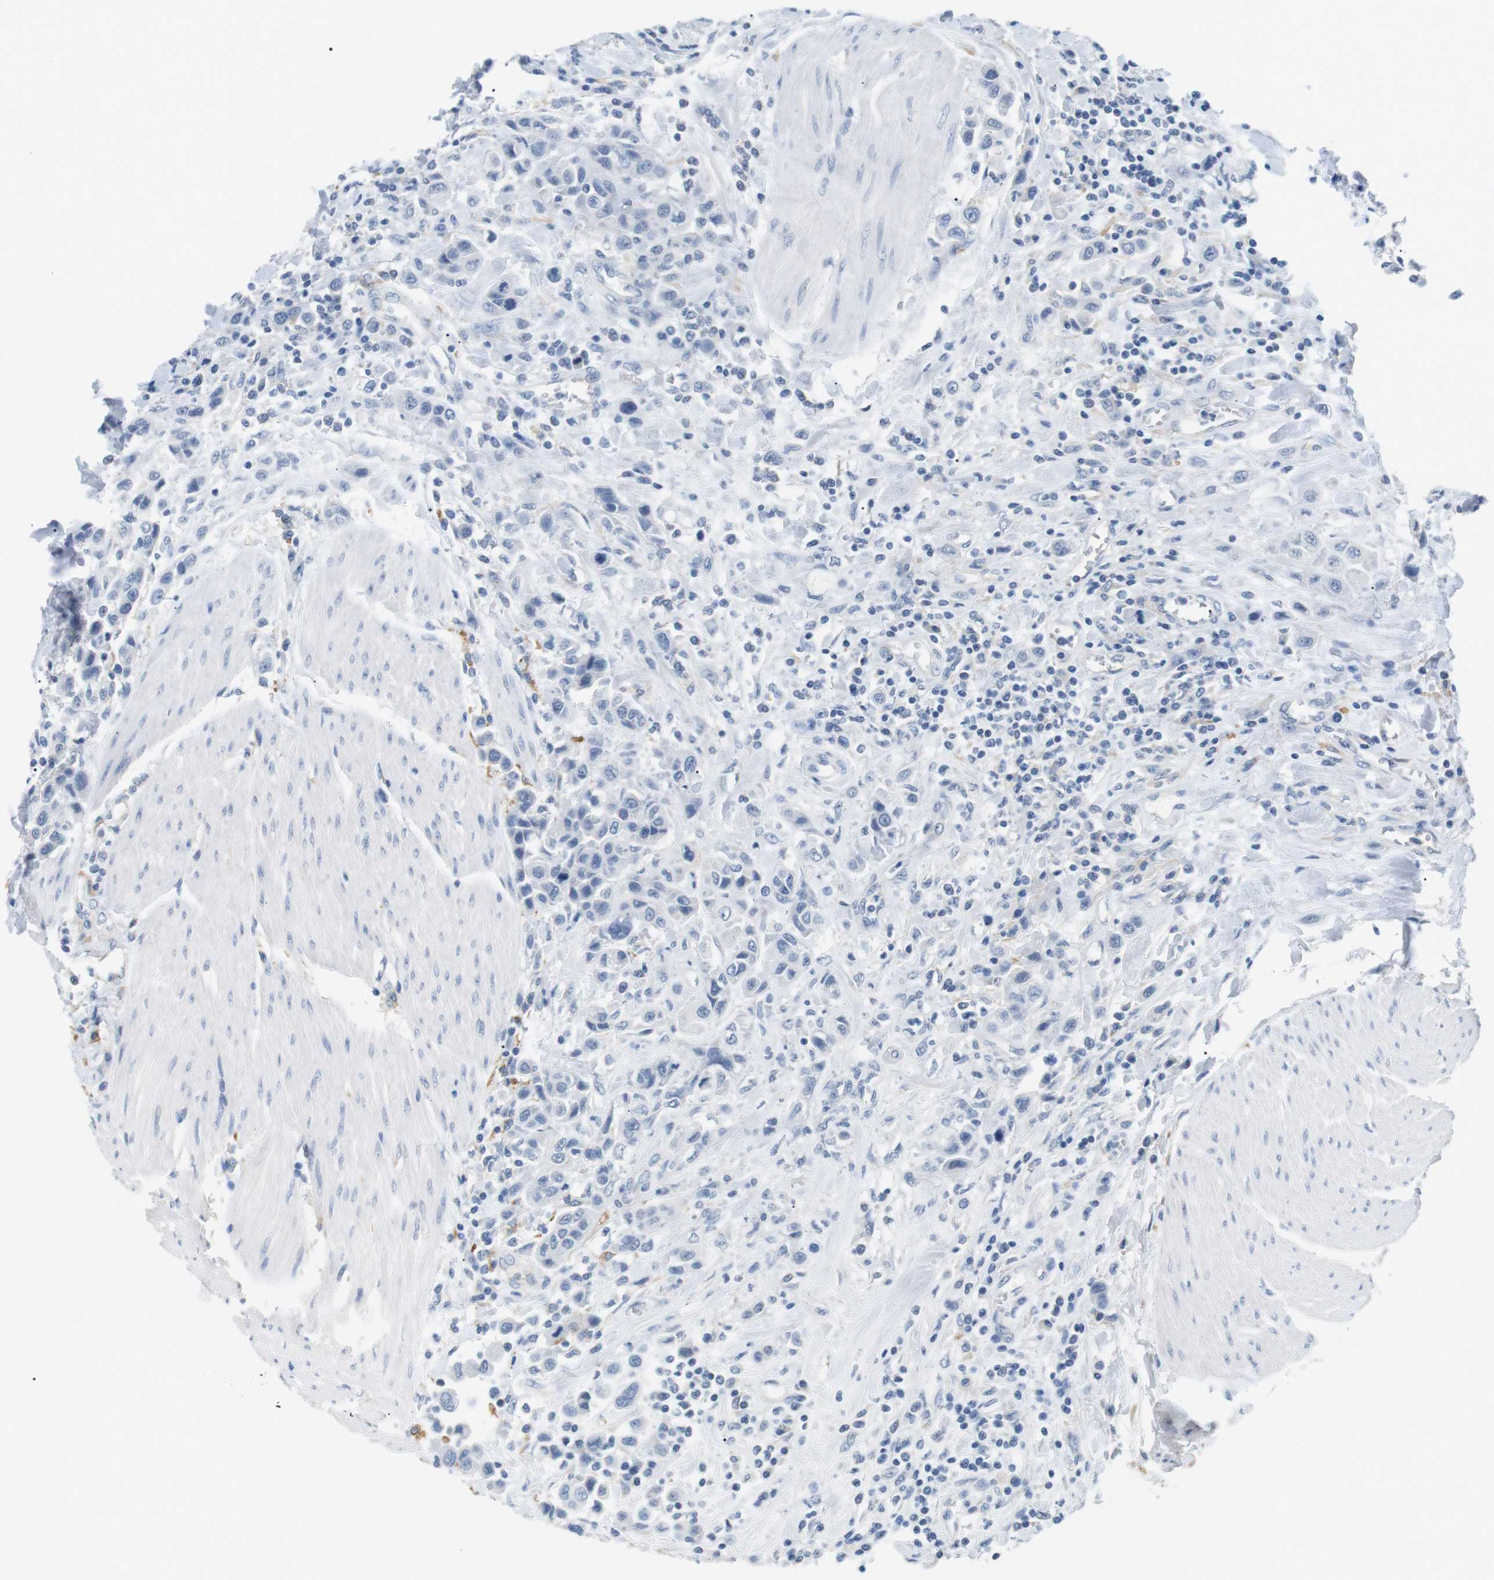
{"staining": {"intensity": "negative", "quantity": "none", "location": "none"}, "tissue": "urothelial cancer", "cell_type": "Tumor cells", "image_type": "cancer", "snomed": [{"axis": "morphology", "description": "Urothelial carcinoma, High grade"}, {"axis": "topography", "description": "Urinary bladder"}], "caption": "The IHC photomicrograph has no significant staining in tumor cells of urothelial cancer tissue. The staining was performed using DAB to visualize the protein expression in brown, while the nuclei were stained in blue with hematoxylin (Magnification: 20x).", "gene": "FCGRT", "patient": {"sex": "male", "age": 50}}